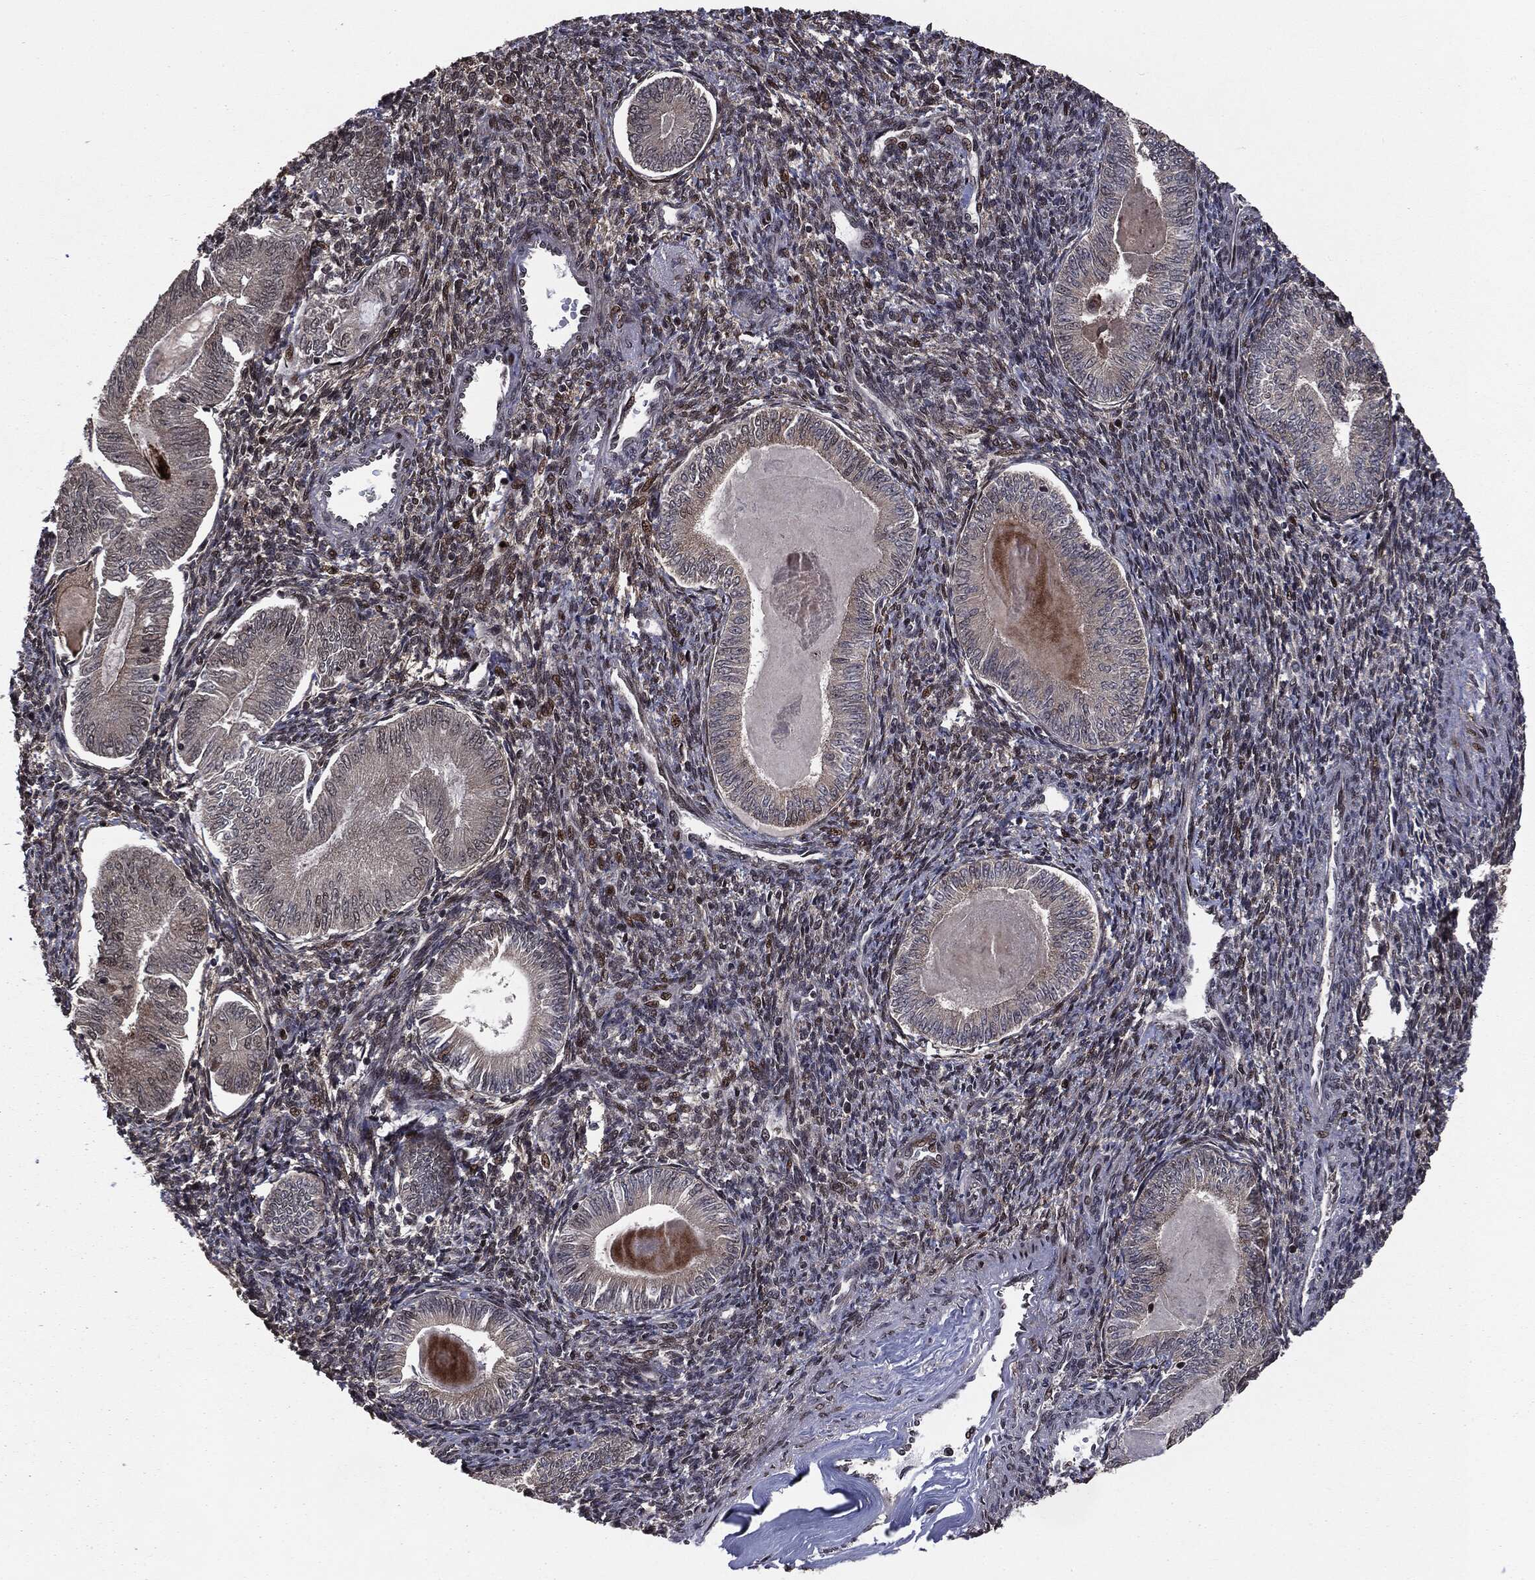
{"staining": {"intensity": "weak", "quantity": "<25%", "location": "cytoplasmic/membranous"}, "tissue": "endometrial cancer", "cell_type": "Tumor cells", "image_type": "cancer", "snomed": [{"axis": "morphology", "description": "Carcinoma, NOS"}, {"axis": "topography", "description": "Uterus"}], "caption": "Carcinoma (endometrial) was stained to show a protein in brown. There is no significant positivity in tumor cells.", "gene": "DVL2", "patient": {"sex": "female", "age": 76}}